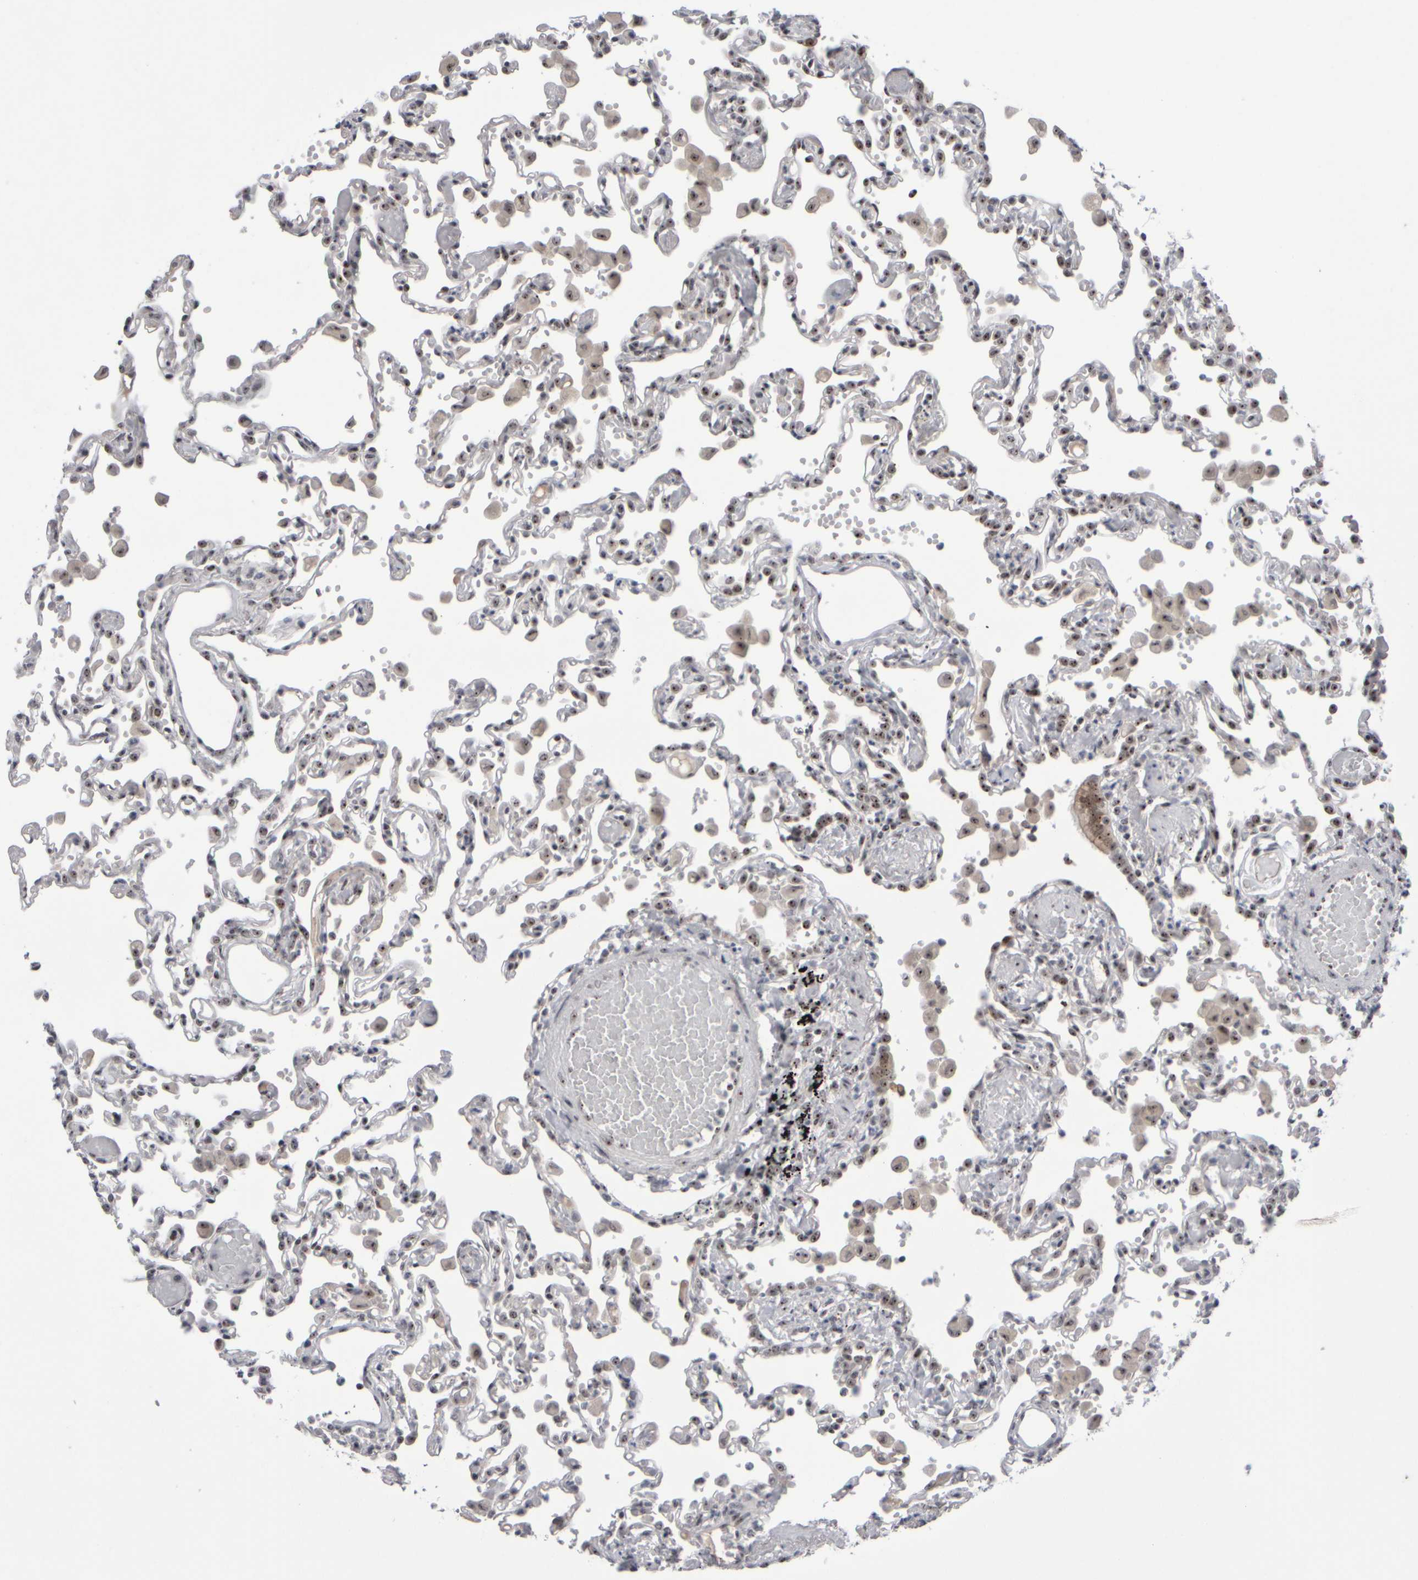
{"staining": {"intensity": "moderate", "quantity": "25%-75%", "location": "nuclear"}, "tissue": "lung", "cell_type": "Alveolar cells", "image_type": "normal", "snomed": [{"axis": "morphology", "description": "Normal tissue, NOS"}, {"axis": "topography", "description": "Bronchus"}, {"axis": "topography", "description": "Lung"}], "caption": "A high-resolution micrograph shows IHC staining of unremarkable lung, which displays moderate nuclear positivity in about 25%-75% of alveolar cells.", "gene": "SURF6", "patient": {"sex": "female", "age": 49}}